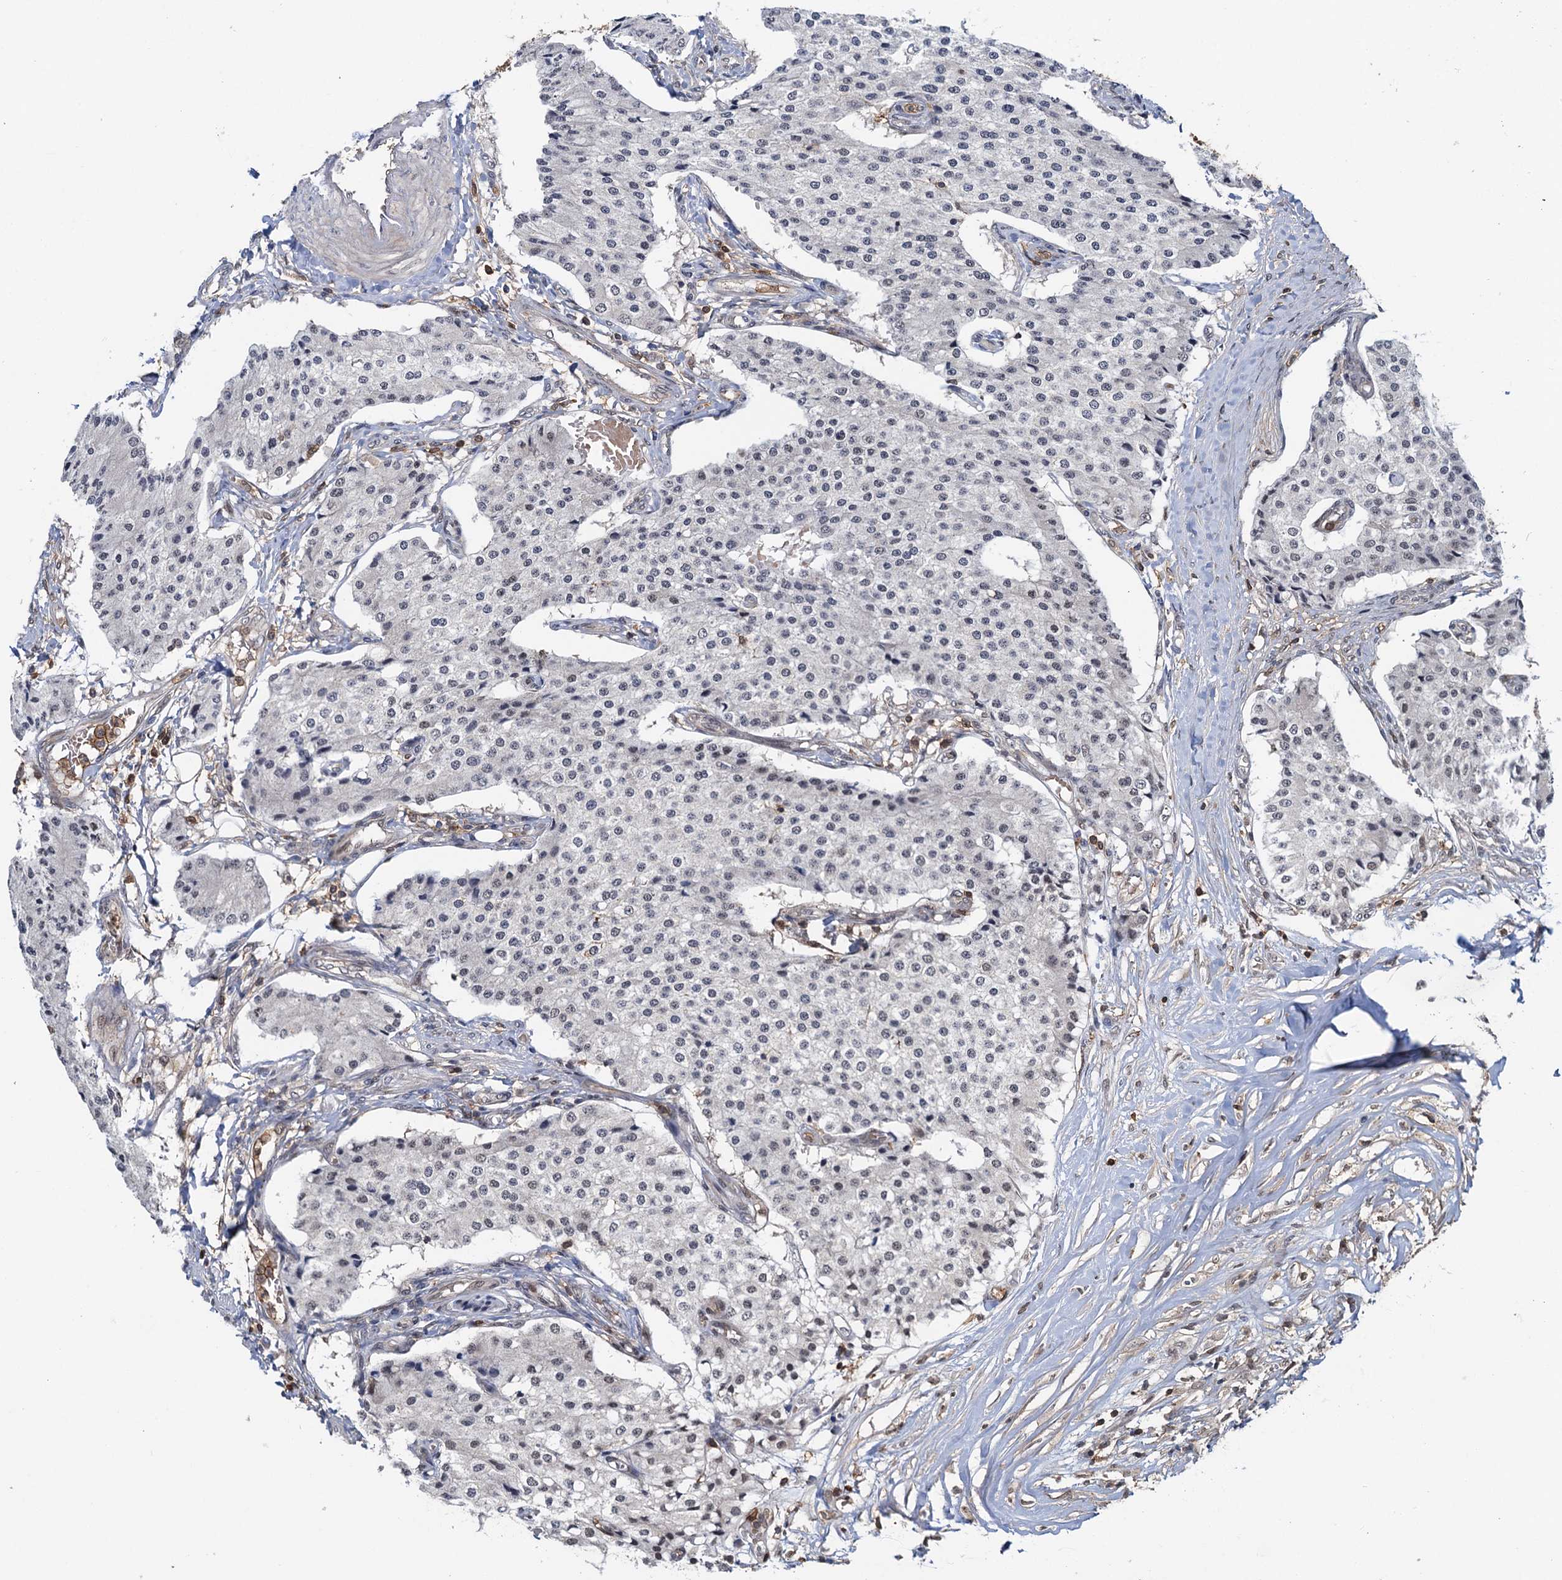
{"staining": {"intensity": "negative", "quantity": "none", "location": "none"}, "tissue": "carcinoid", "cell_type": "Tumor cells", "image_type": "cancer", "snomed": [{"axis": "morphology", "description": "Carcinoid, malignant, NOS"}, {"axis": "topography", "description": "Colon"}], "caption": "The immunohistochemistry (IHC) image has no significant staining in tumor cells of carcinoid (malignant) tissue. (Brightfield microscopy of DAB (3,3'-diaminobenzidine) immunohistochemistry (IHC) at high magnification).", "gene": "ZNF609", "patient": {"sex": "female", "age": 52}}